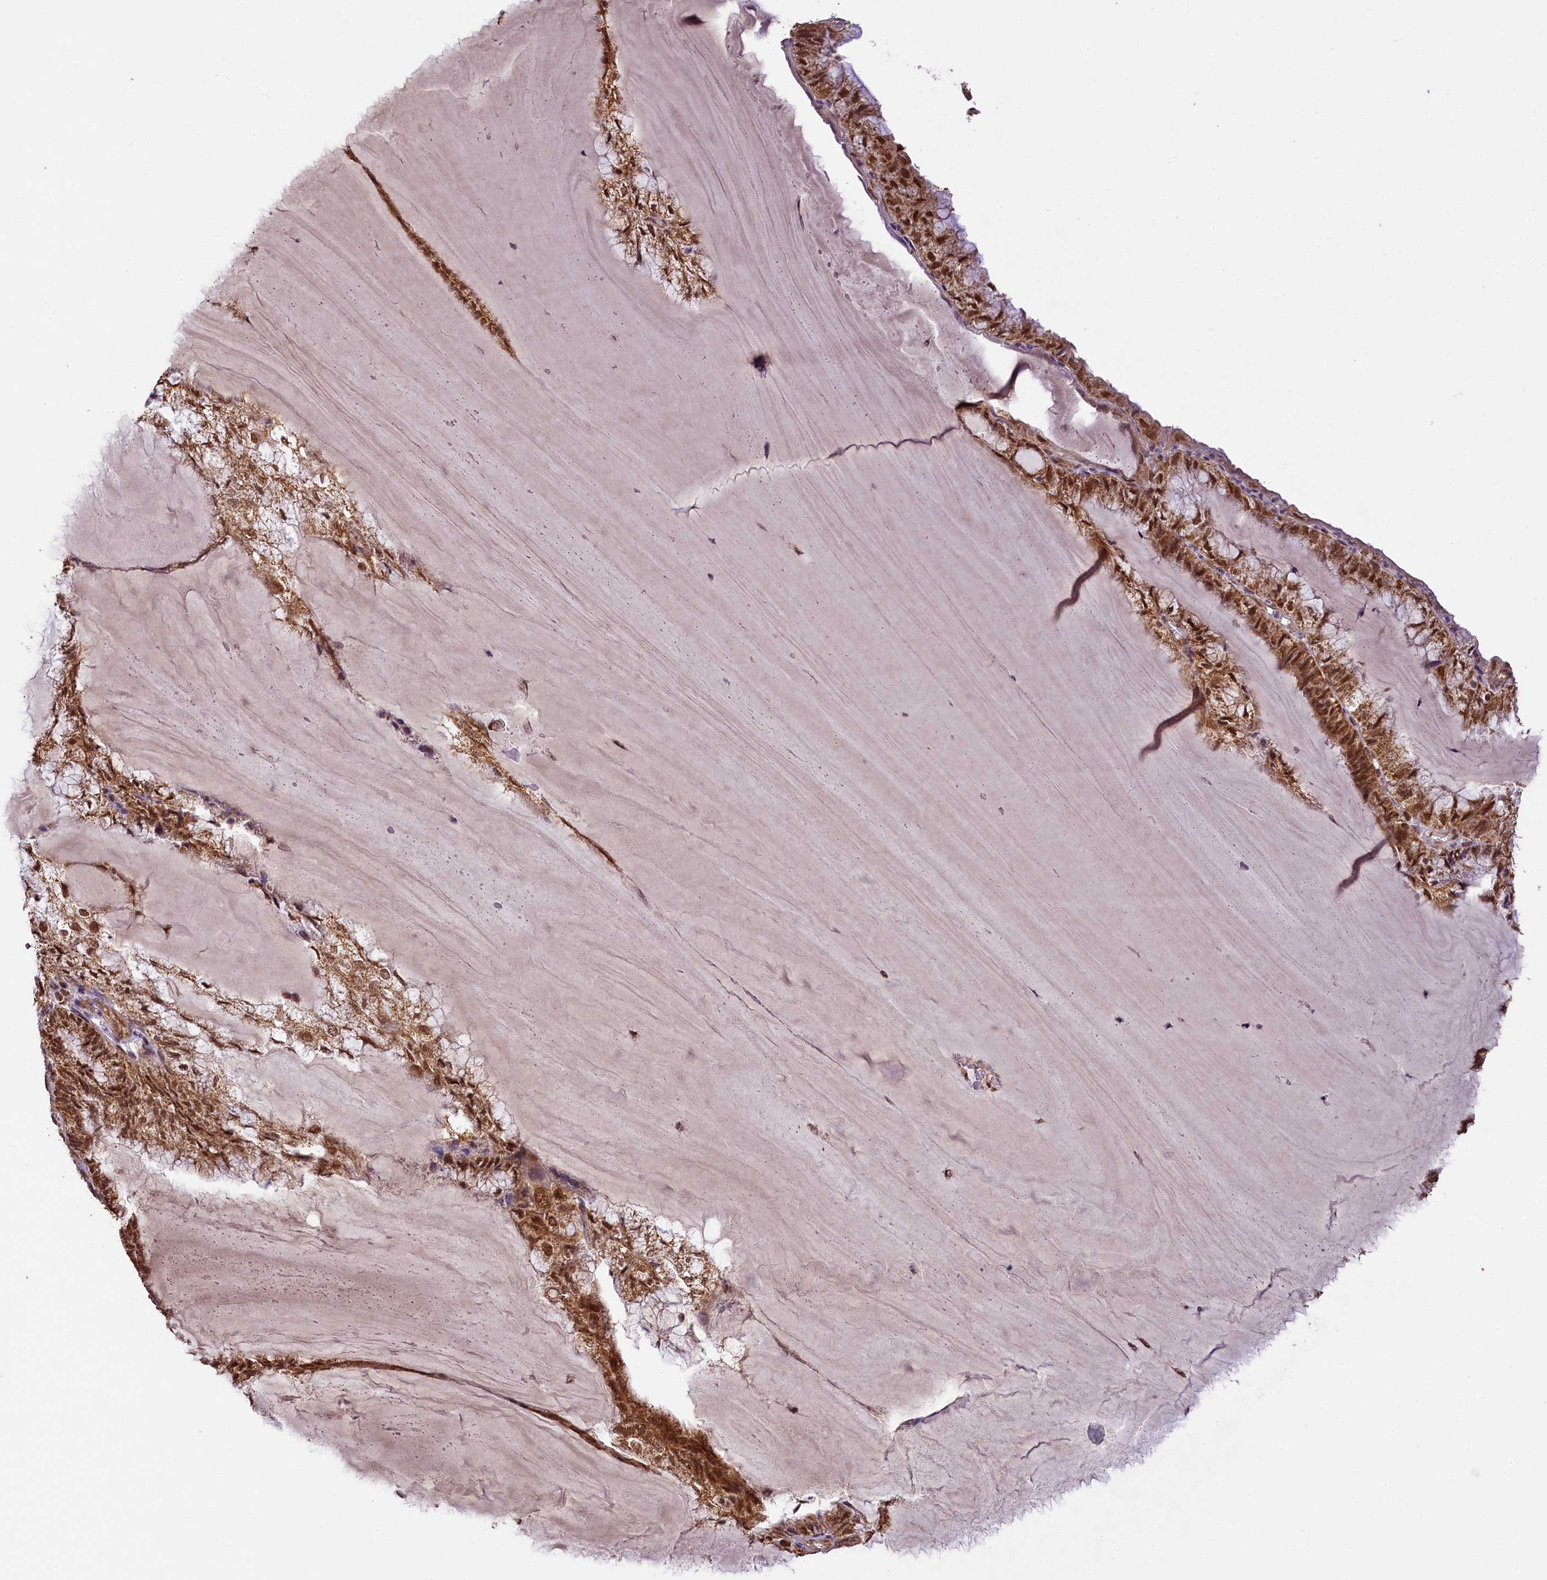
{"staining": {"intensity": "moderate", "quantity": ">75%", "location": "cytoplasmic/membranous,nuclear"}, "tissue": "endometrial cancer", "cell_type": "Tumor cells", "image_type": "cancer", "snomed": [{"axis": "morphology", "description": "Adenocarcinoma, NOS"}, {"axis": "topography", "description": "Endometrium"}], "caption": "A brown stain shows moderate cytoplasmic/membranous and nuclear staining of a protein in endometrial cancer (adenocarcinoma) tumor cells. (DAB (3,3'-diaminobenzidine) IHC with brightfield microscopy, high magnification).", "gene": "PAF1", "patient": {"sex": "female", "age": 81}}